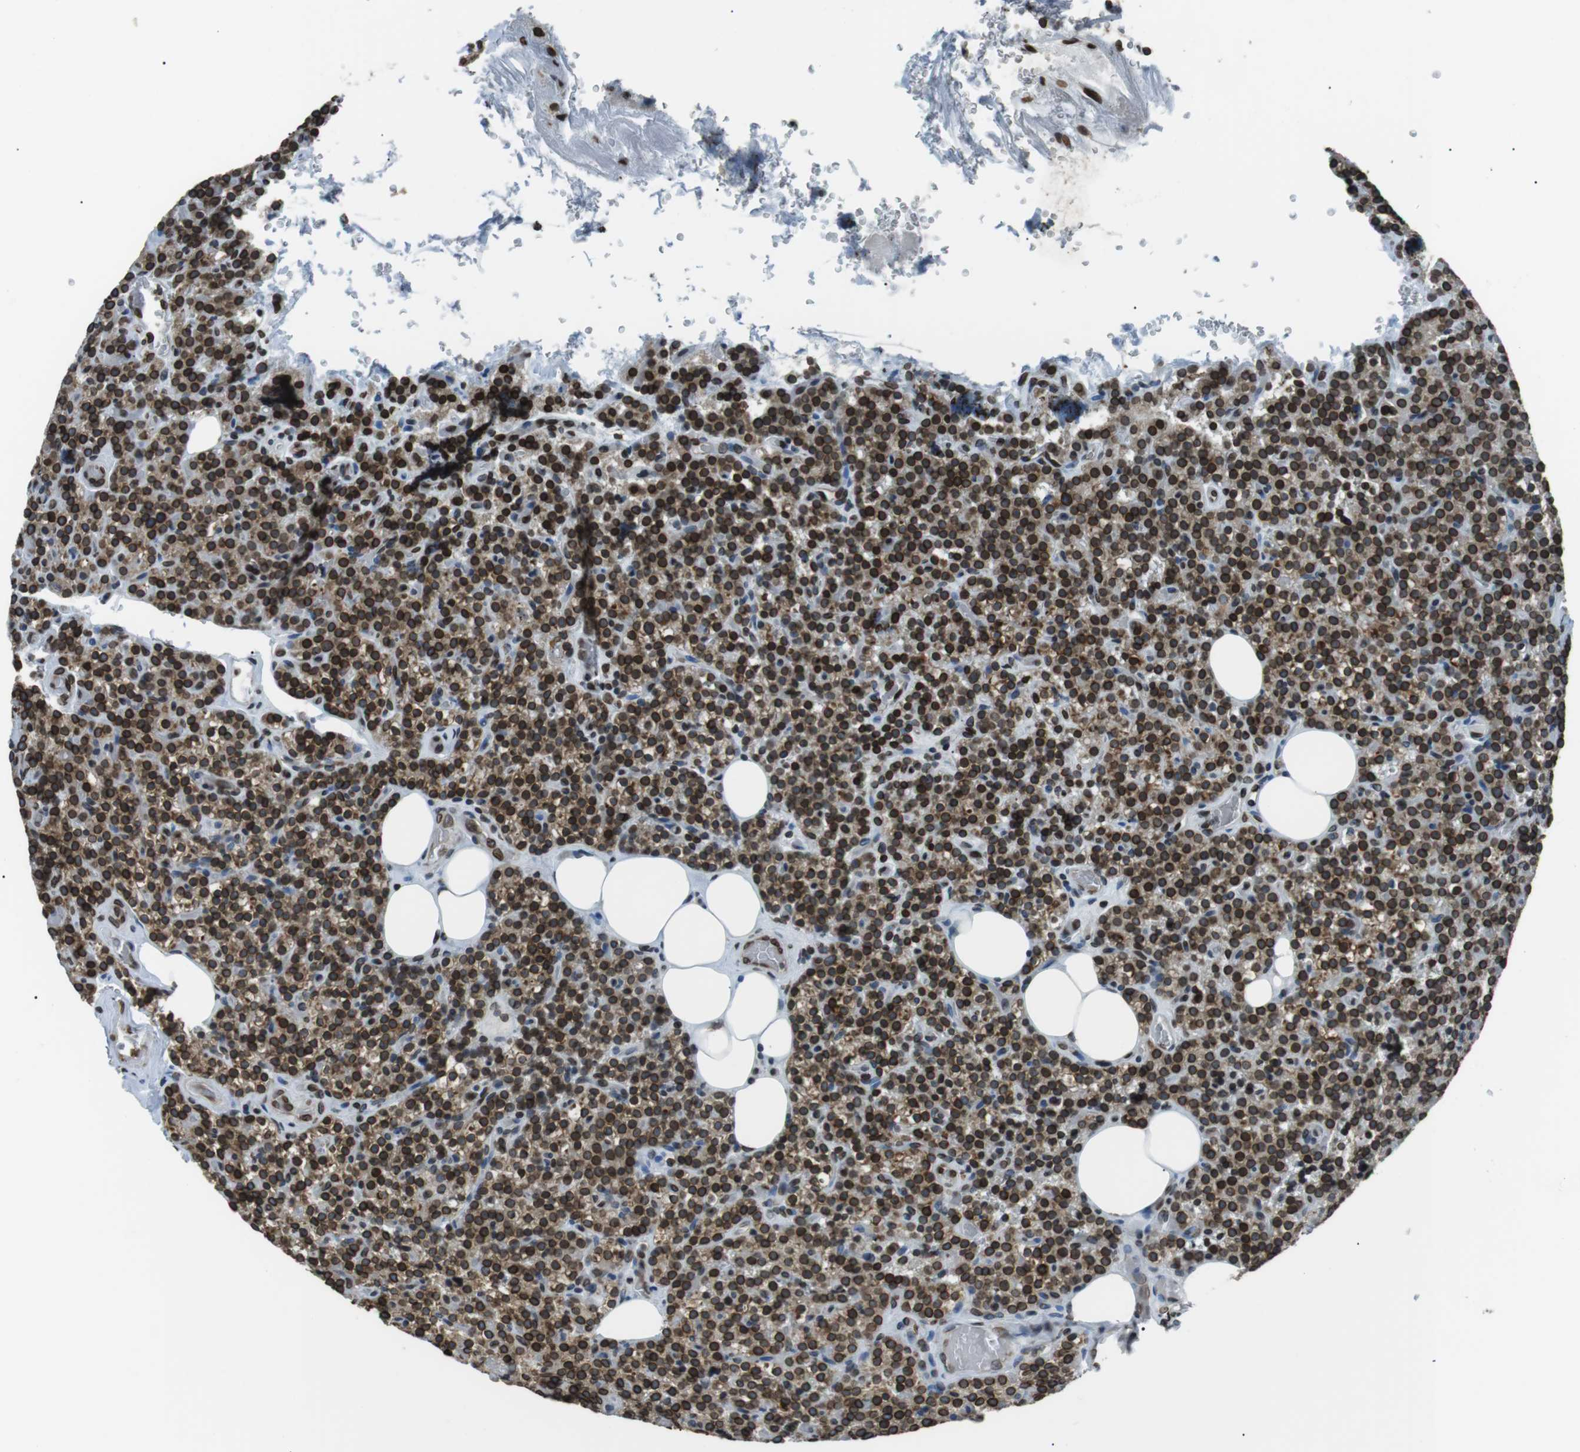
{"staining": {"intensity": "strong", "quantity": ">75%", "location": "cytoplasmic/membranous,nuclear"}, "tissue": "parathyroid gland", "cell_type": "Glandular cells", "image_type": "normal", "snomed": [{"axis": "morphology", "description": "Normal tissue, NOS"}, {"axis": "topography", "description": "Parathyroid gland"}], "caption": "Immunohistochemistry (IHC) histopathology image of benign parathyroid gland: parathyroid gland stained using immunohistochemistry demonstrates high levels of strong protein expression localized specifically in the cytoplasmic/membranous,nuclear of glandular cells, appearing as a cytoplasmic/membranous,nuclear brown color.", "gene": "TMX4", "patient": {"sex": "female", "age": 47}}